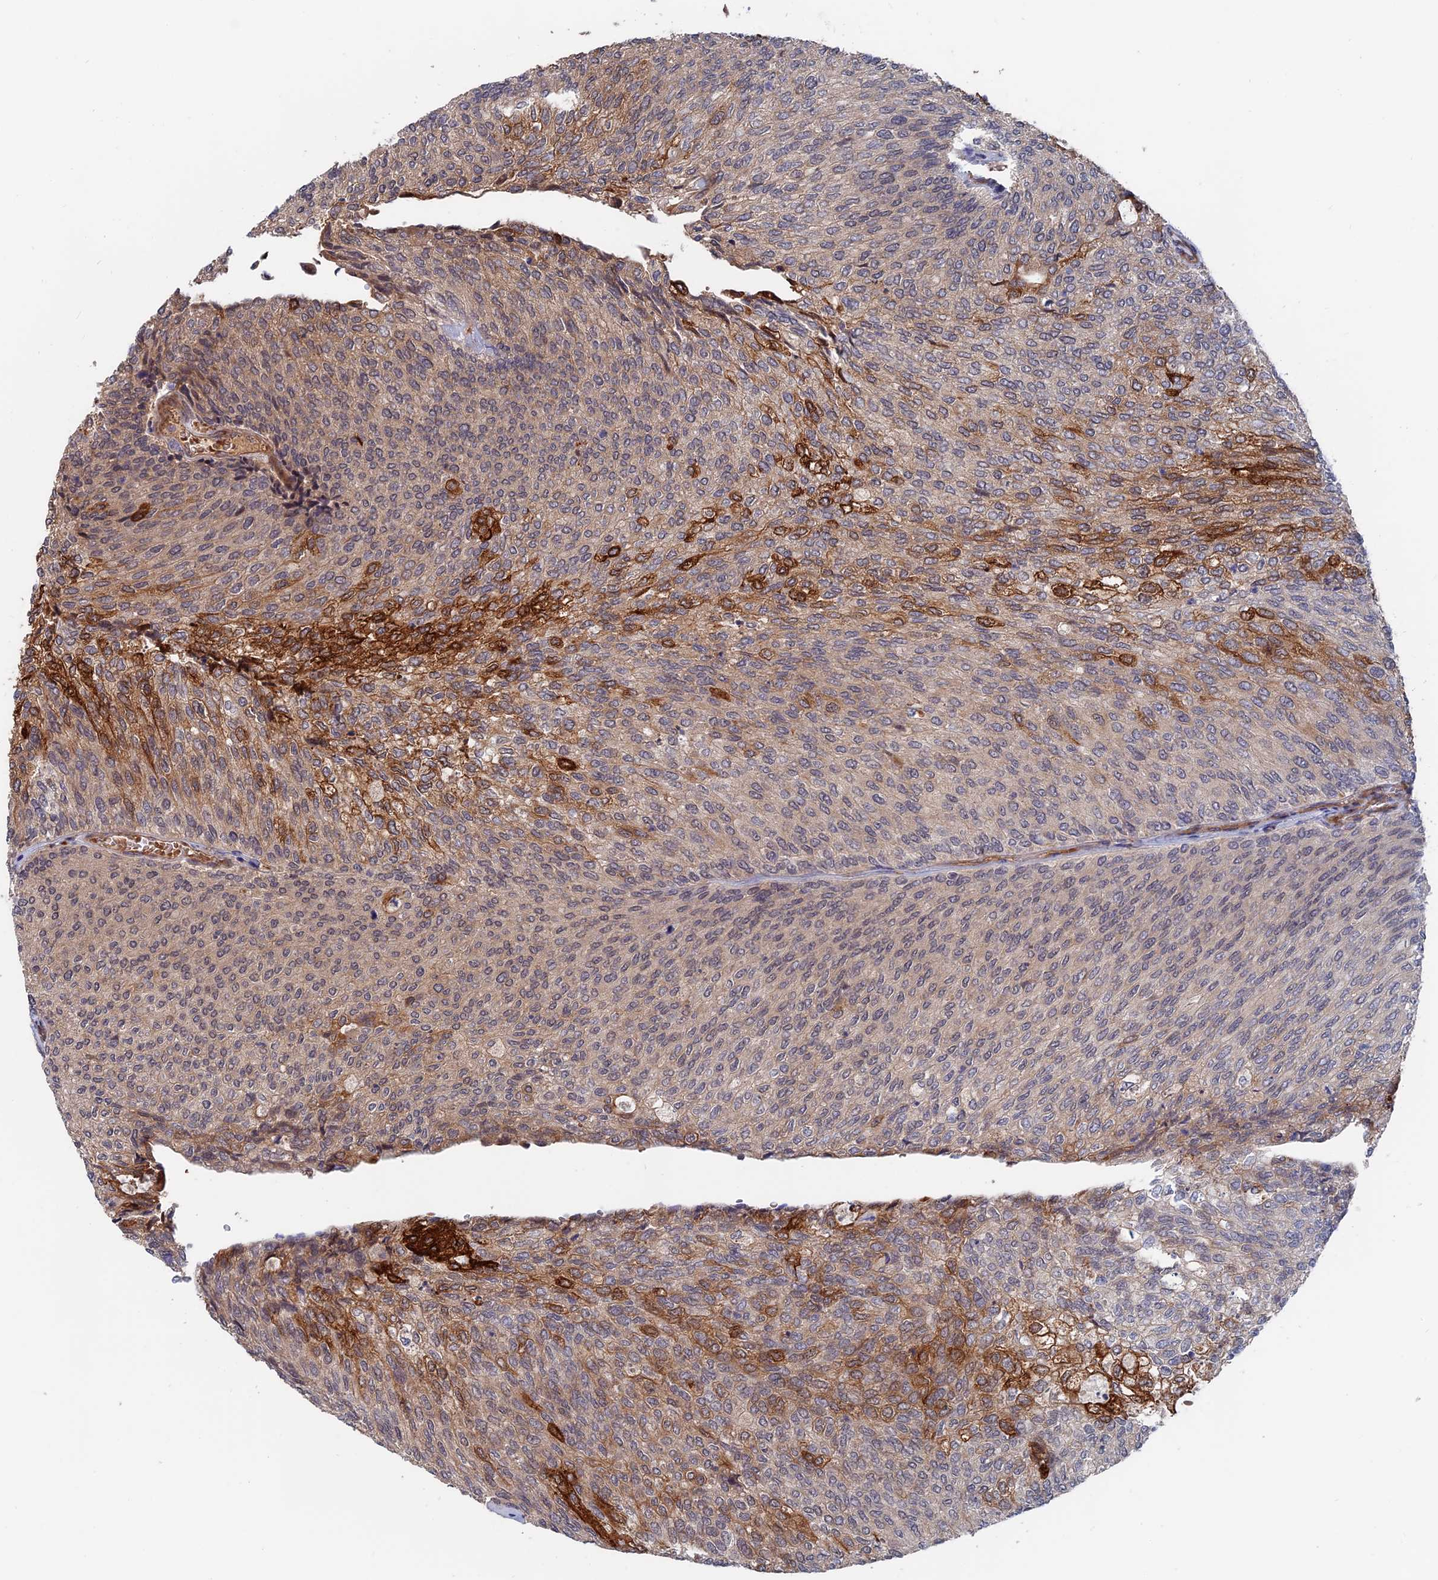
{"staining": {"intensity": "moderate", "quantity": "<25%", "location": "cytoplasmic/membranous"}, "tissue": "urothelial cancer", "cell_type": "Tumor cells", "image_type": "cancer", "snomed": [{"axis": "morphology", "description": "Urothelial carcinoma, Low grade"}, {"axis": "topography", "description": "Urinary bladder"}], "caption": "IHC (DAB (3,3'-diaminobenzidine)) staining of human low-grade urothelial carcinoma exhibits moderate cytoplasmic/membranous protein expression in about <25% of tumor cells.", "gene": "TRAPPC2L", "patient": {"sex": "female", "age": 79}}